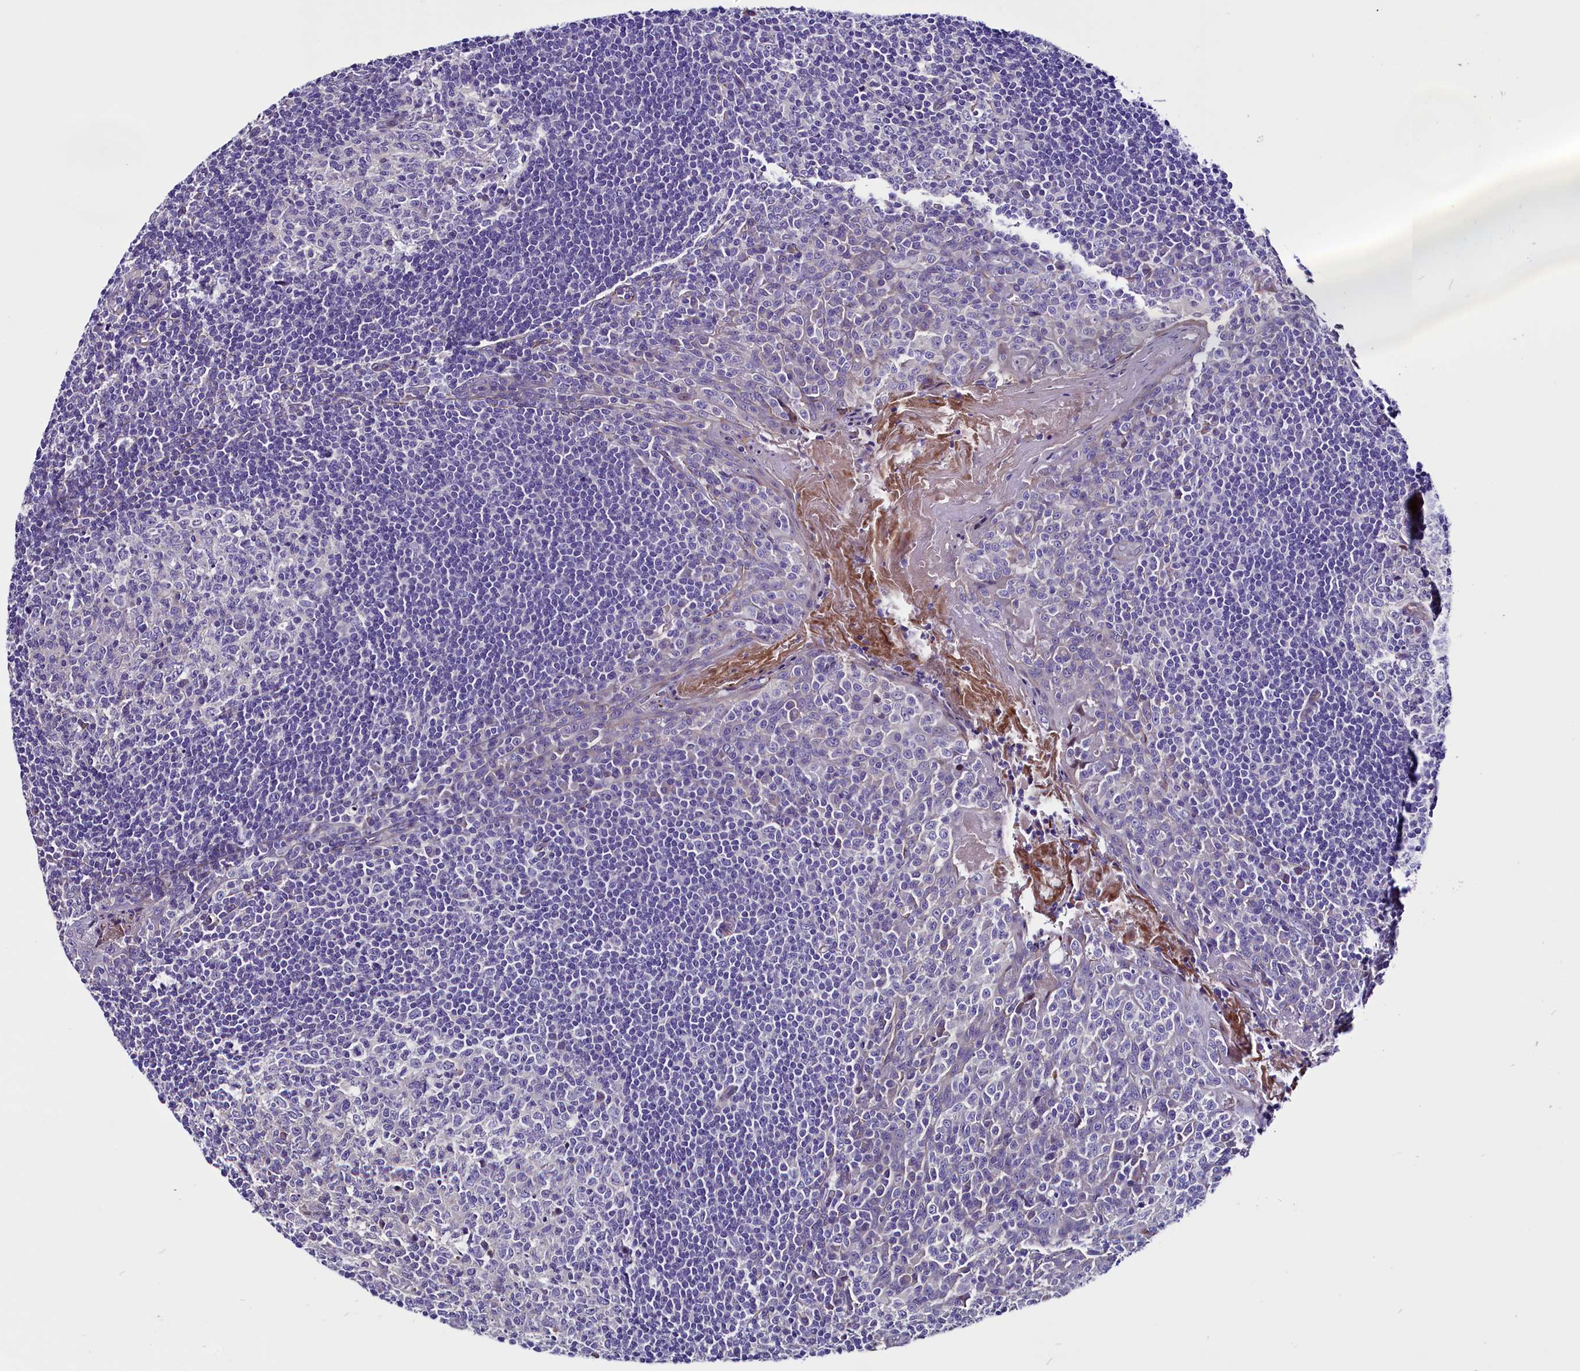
{"staining": {"intensity": "negative", "quantity": "none", "location": "none"}, "tissue": "tonsil", "cell_type": "Germinal center cells", "image_type": "normal", "snomed": [{"axis": "morphology", "description": "Normal tissue, NOS"}, {"axis": "topography", "description": "Tonsil"}], "caption": "IHC photomicrograph of benign human tonsil stained for a protein (brown), which shows no positivity in germinal center cells.", "gene": "ZNF749", "patient": {"sex": "male", "age": 27}}